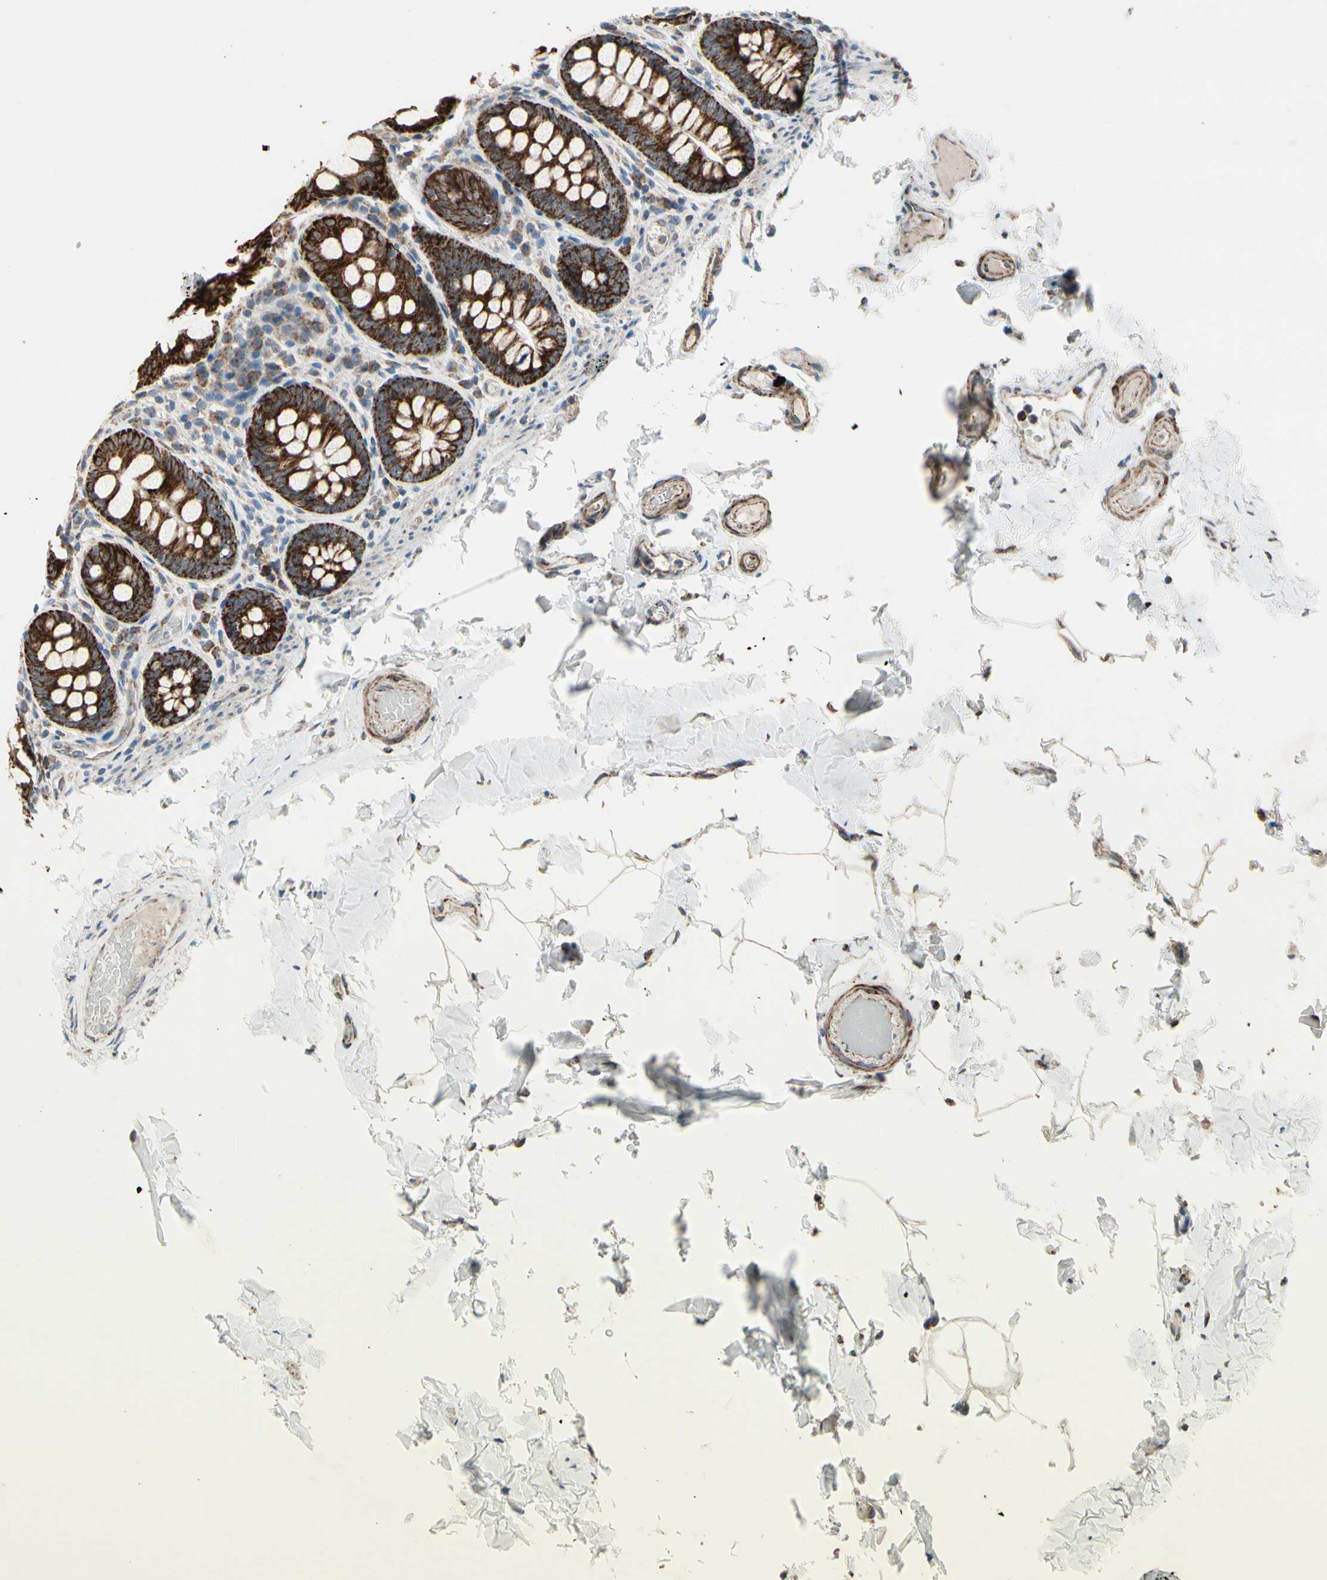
{"staining": {"intensity": "moderate", "quantity": ">75%", "location": "cytoplasmic/membranous"}, "tissue": "colon", "cell_type": "Endothelial cells", "image_type": "normal", "snomed": [{"axis": "morphology", "description": "Normal tissue, NOS"}, {"axis": "topography", "description": "Colon"}], "caption": "Immunohistochemistry (IHC) photomicrograph of benign human colon stained for a protein (brown), which shows medium levels of moderate cytoplasmic/membranous positivity in about >75% of endothelial cells.", "gene": "CPT1A", "patient": {"sex": "female", "age": 61}}